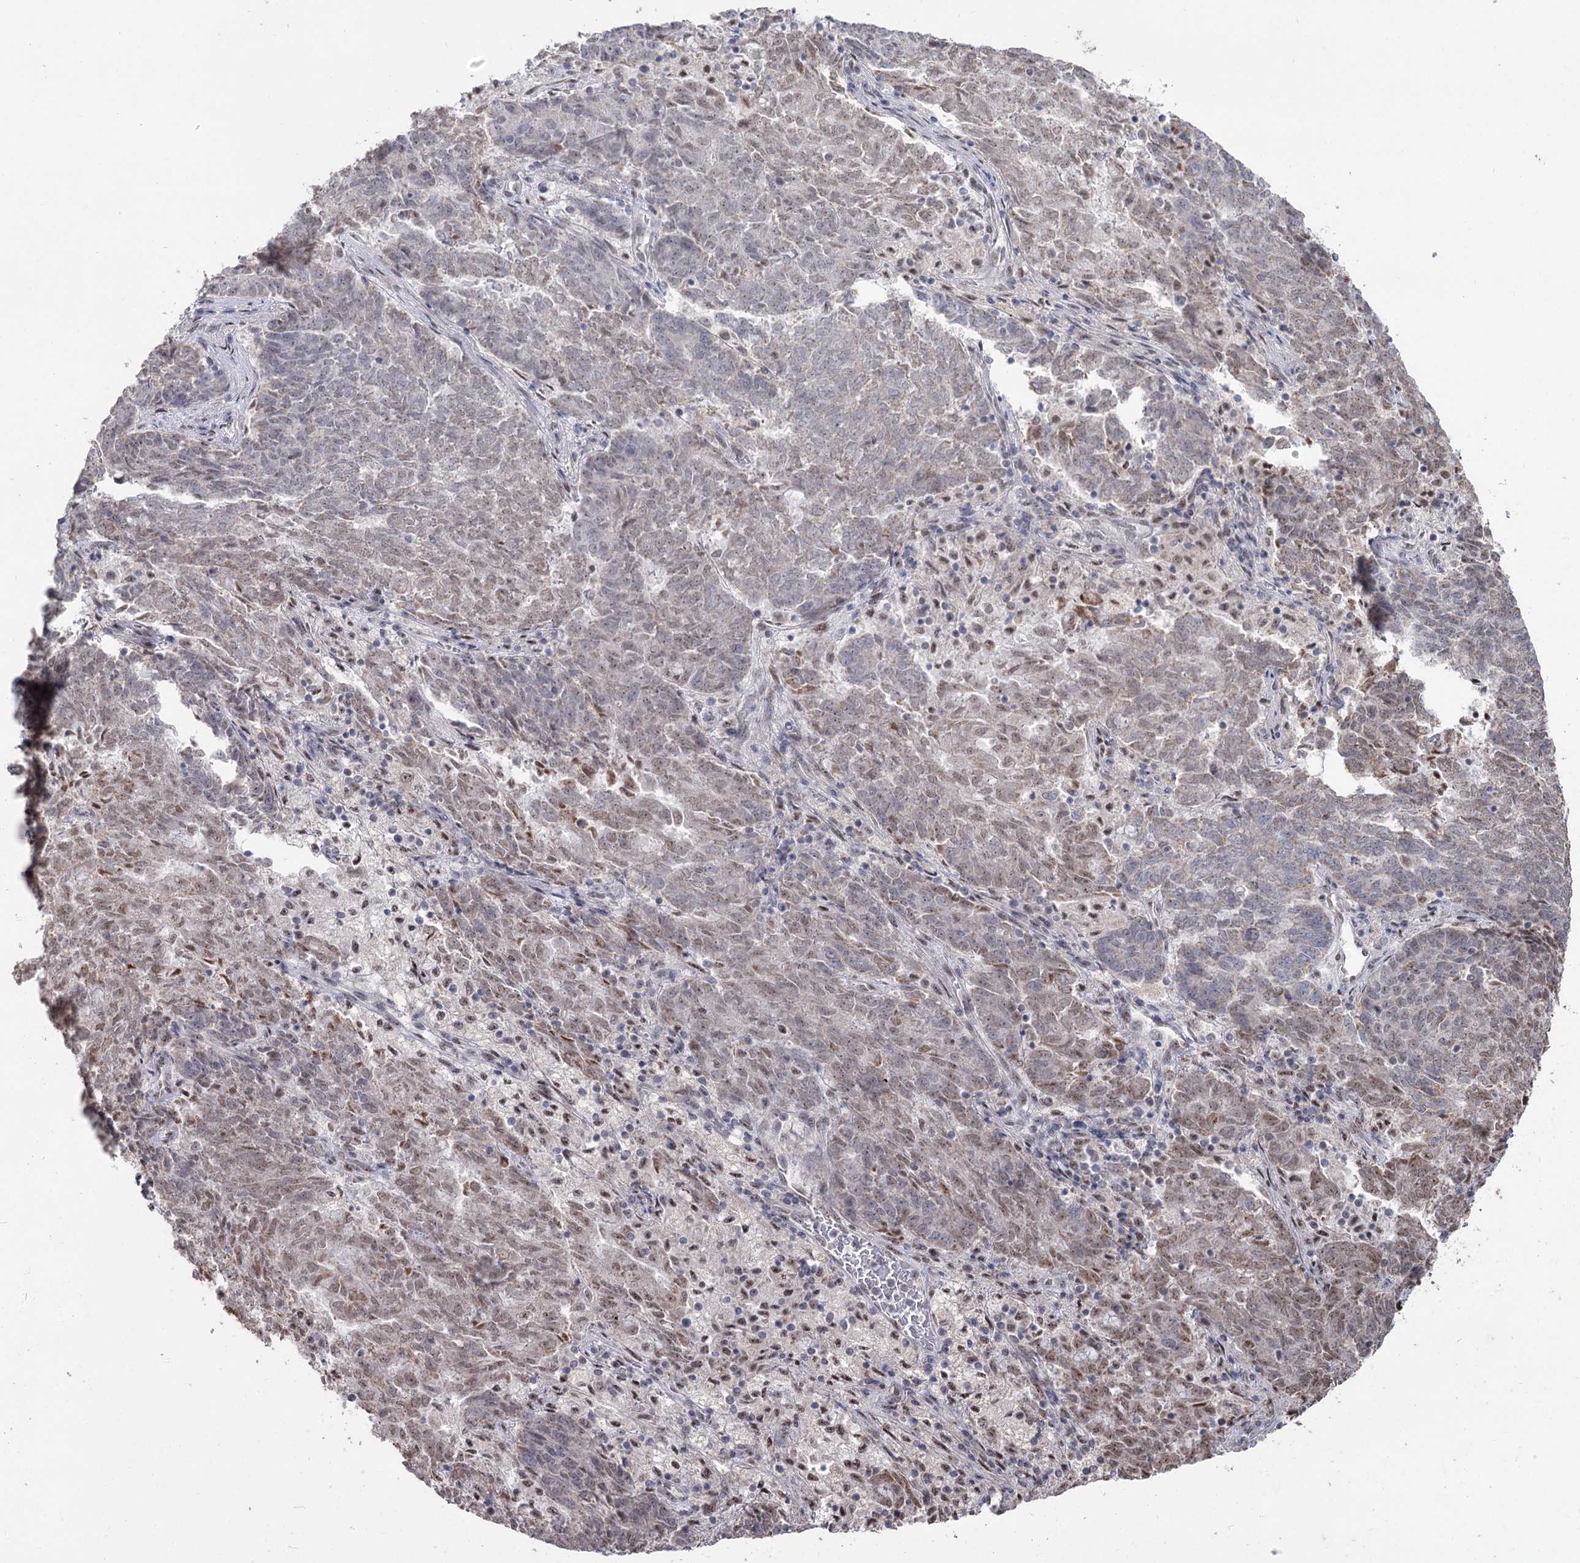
{"staining": {"intensity": "weak", "quantity": "<25%", "location": "nuclear"}, "tissue": "endometrial cancer", "cell_type": "Tumor cells", "image_type": "cancer", "snomed": [{"axis": "morphology", "description": "Adenocarcinoma, NOS"}, {"axis": "topography", "description": "Endometrium"}], "caption": "A high-resolution histopathology image shows IHC staining of adenocarcinoma (endometrial), which shows no significant expression in tumor cells.", "gene": "RUFY4", "patient": {"sex": "female", "age": 80}}